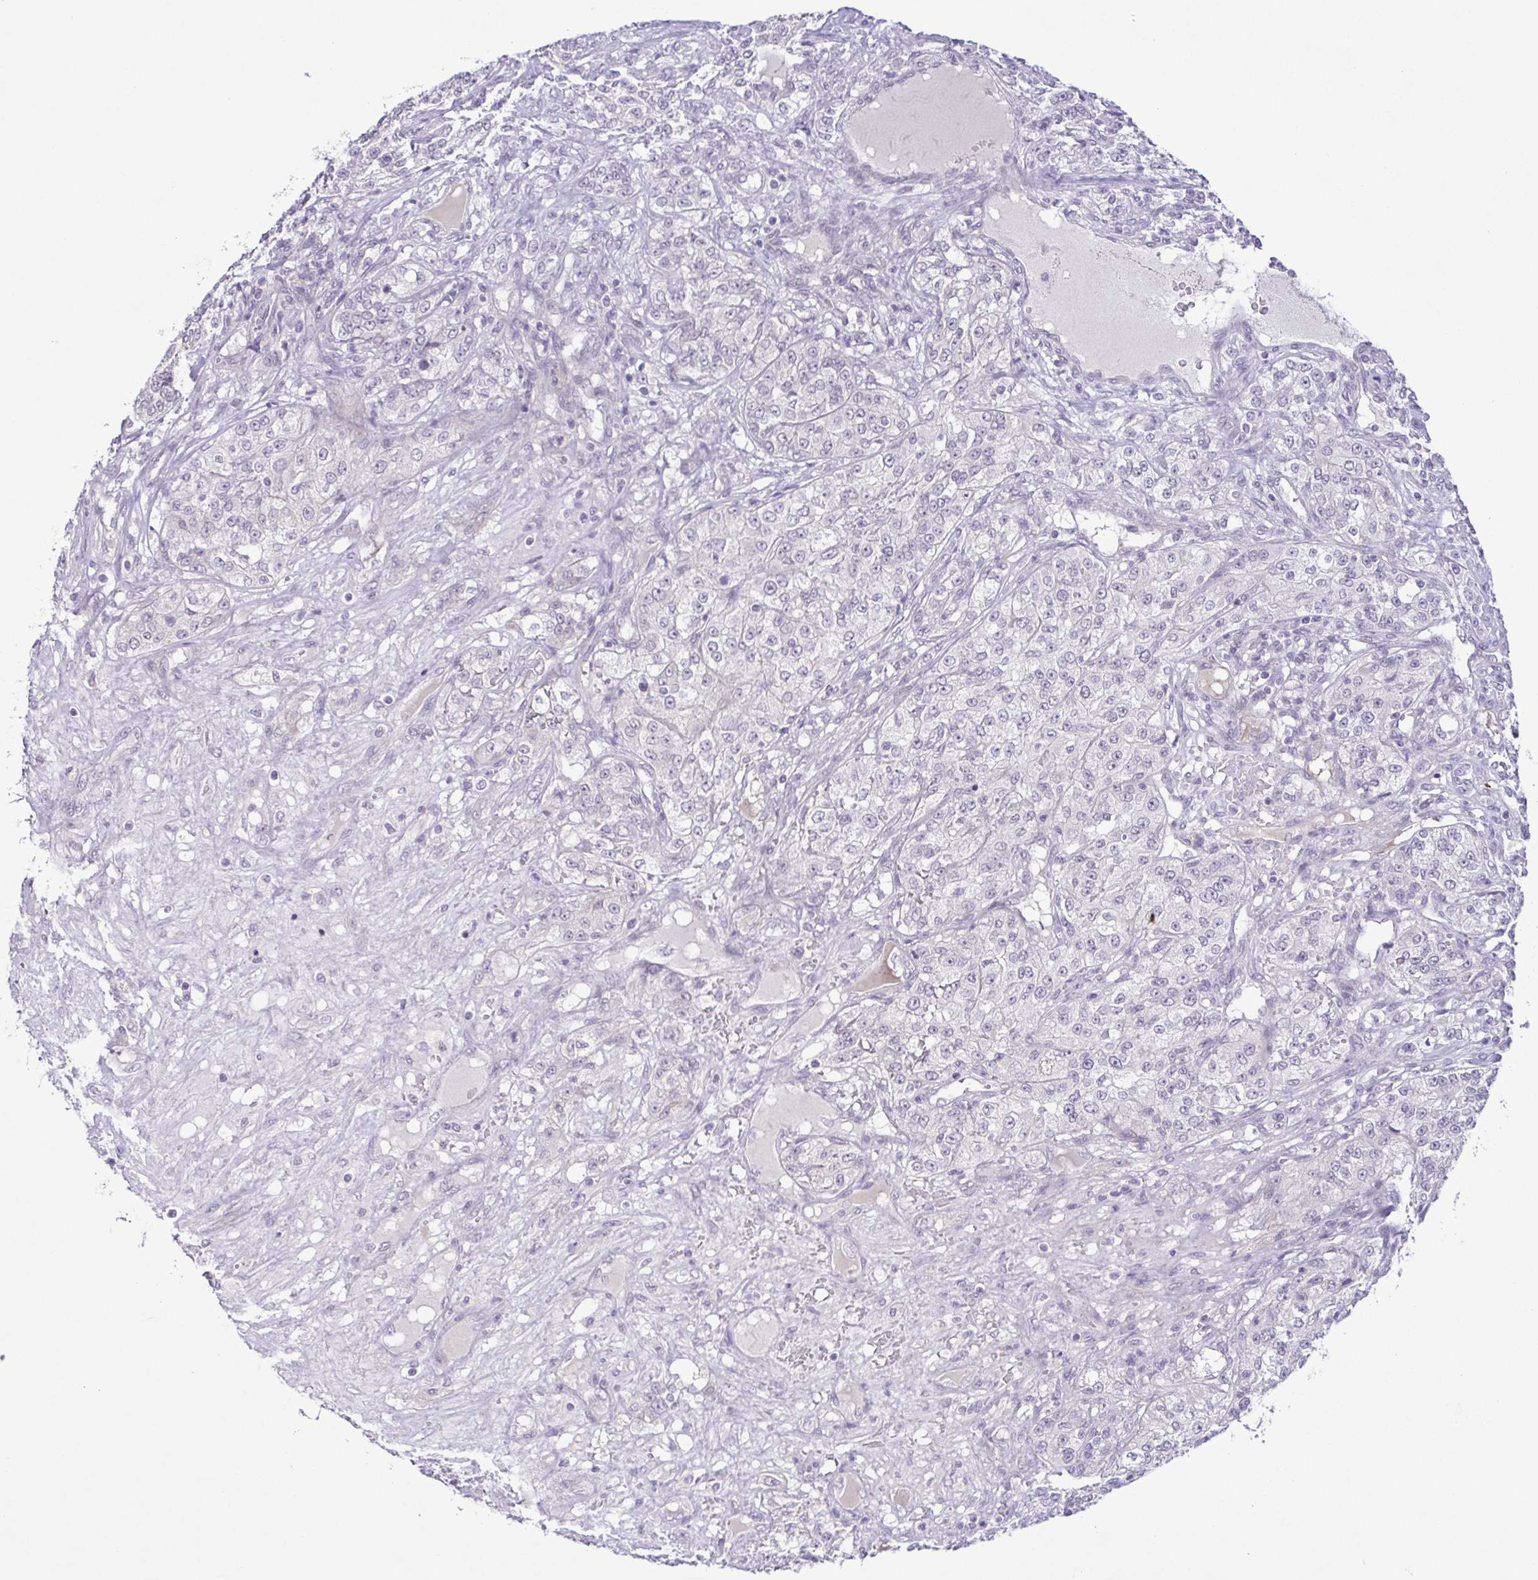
{"staining": {"intensity": "negative", "quantity": "none", "location": "none"}, "tissue": "renal cancer", "cell_type": "Tumor cells", "image_type": "cancer", "snomed": [{"axis": "morphology", "description": "Adenocarcinoma, NOS"}, {"axis": "topography", "description": "Kidney"}], "caption": "This photomicrograph is of renal cancer (adenocarcinoma) stained with IHC to label a protein in brown with the nuclei are counter-stained blue. There is no expression in tumor cells.", "gene": "IL1RN", "patient": {"sex": "female", "age": 63}}